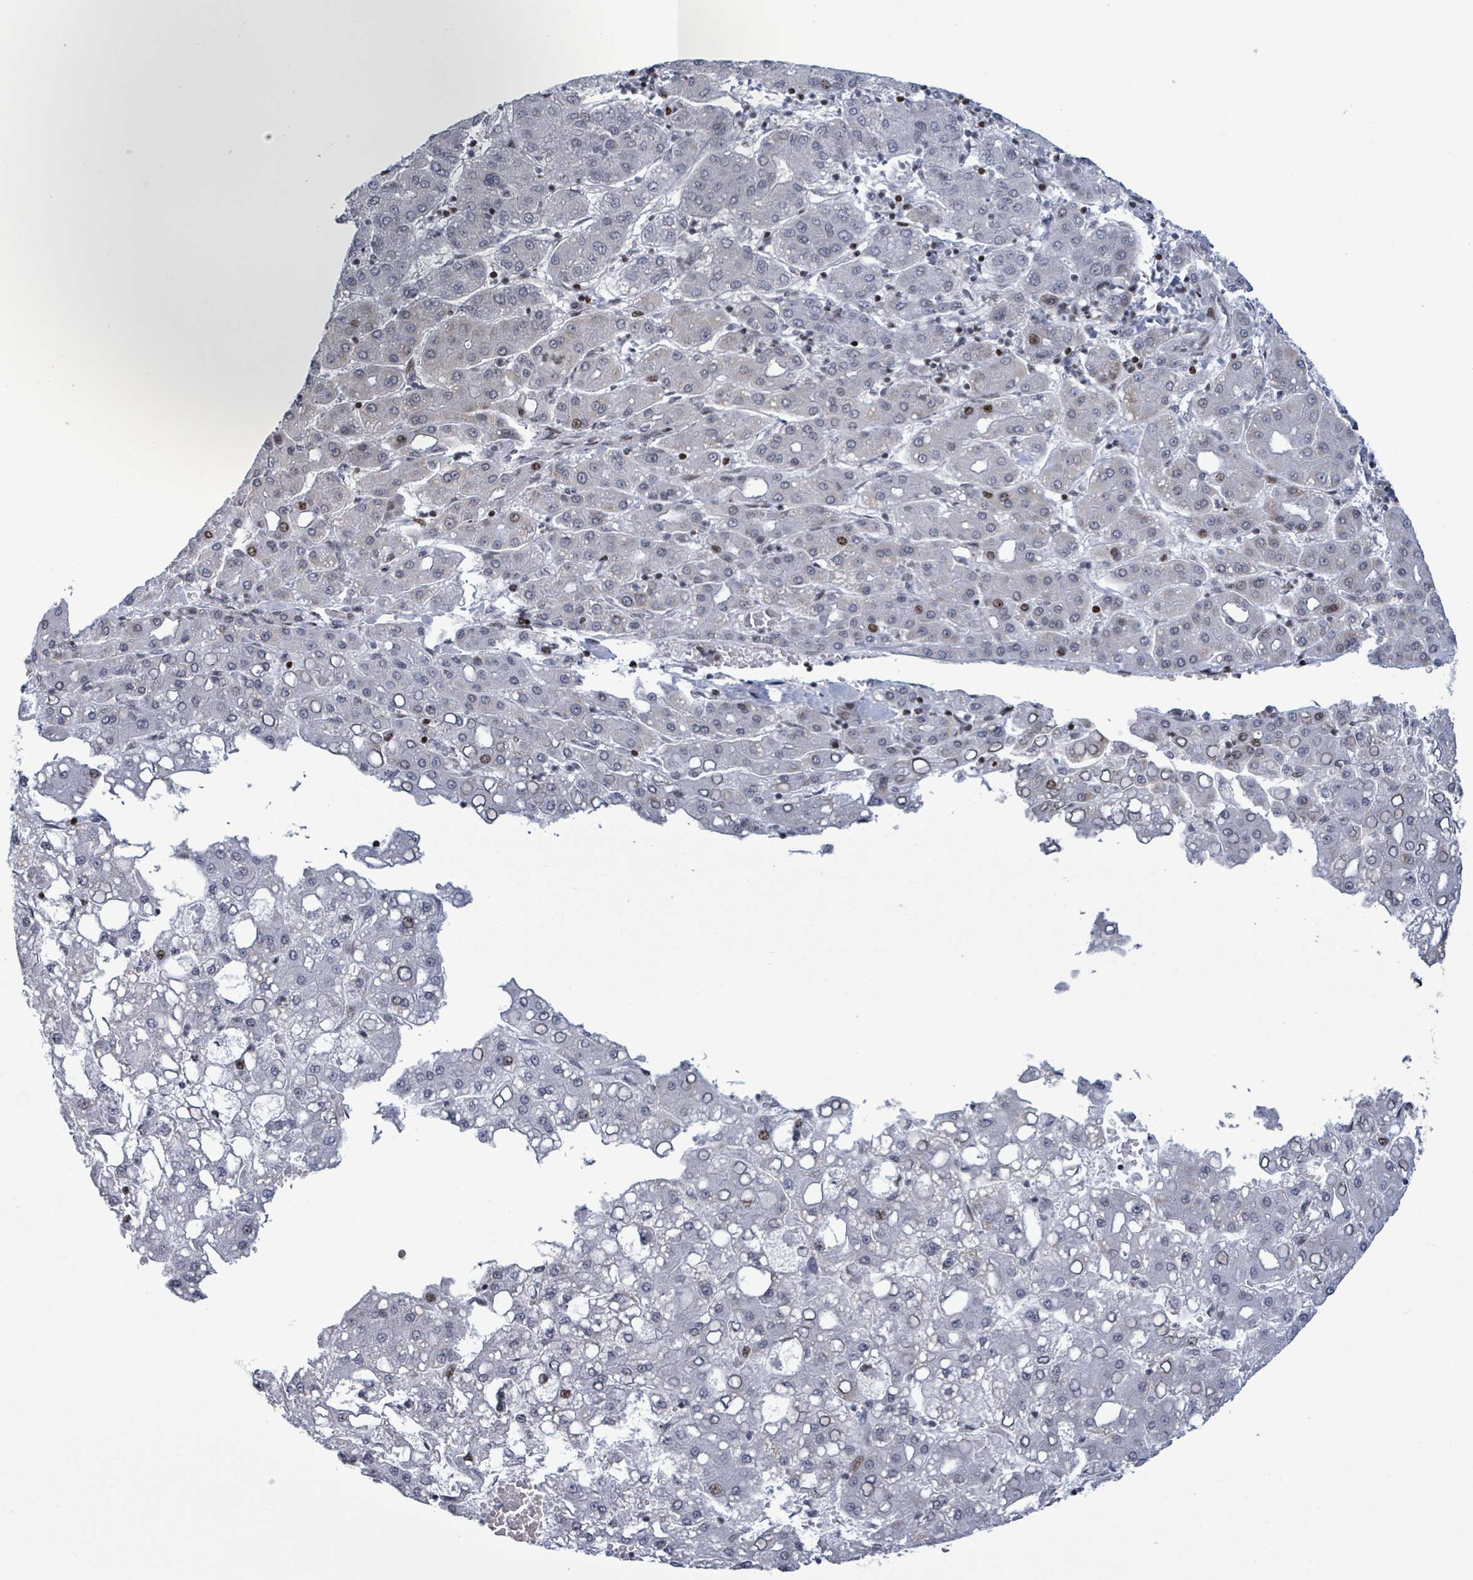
{"staining": {"intensity": "moderate", "quantity": "<25%", "location": "nuclear"}, "tissue": "liver cancer", "cell_type": "Tumor cells", "image_type": "cancer", "snomed": [{"axis": "morphology", "description": "Carcinoma, Hepatocellular, NOS"}, {"axis": "topography", "description": "Liver"}], "caption": "Immunohistochemistry staining of liver cancer (hepatocellular carcinoma), which displays low levels of moderate nuclear positivity in about <25% of tumor cells indicating moderate nuclear protein expression. The staining was performed using DAB (brown) for protein detection and nuclei were counterstained in hematoxylin (blue).", "gene": "FNDC4", "patient": {"sex": "male", "age": 65}}